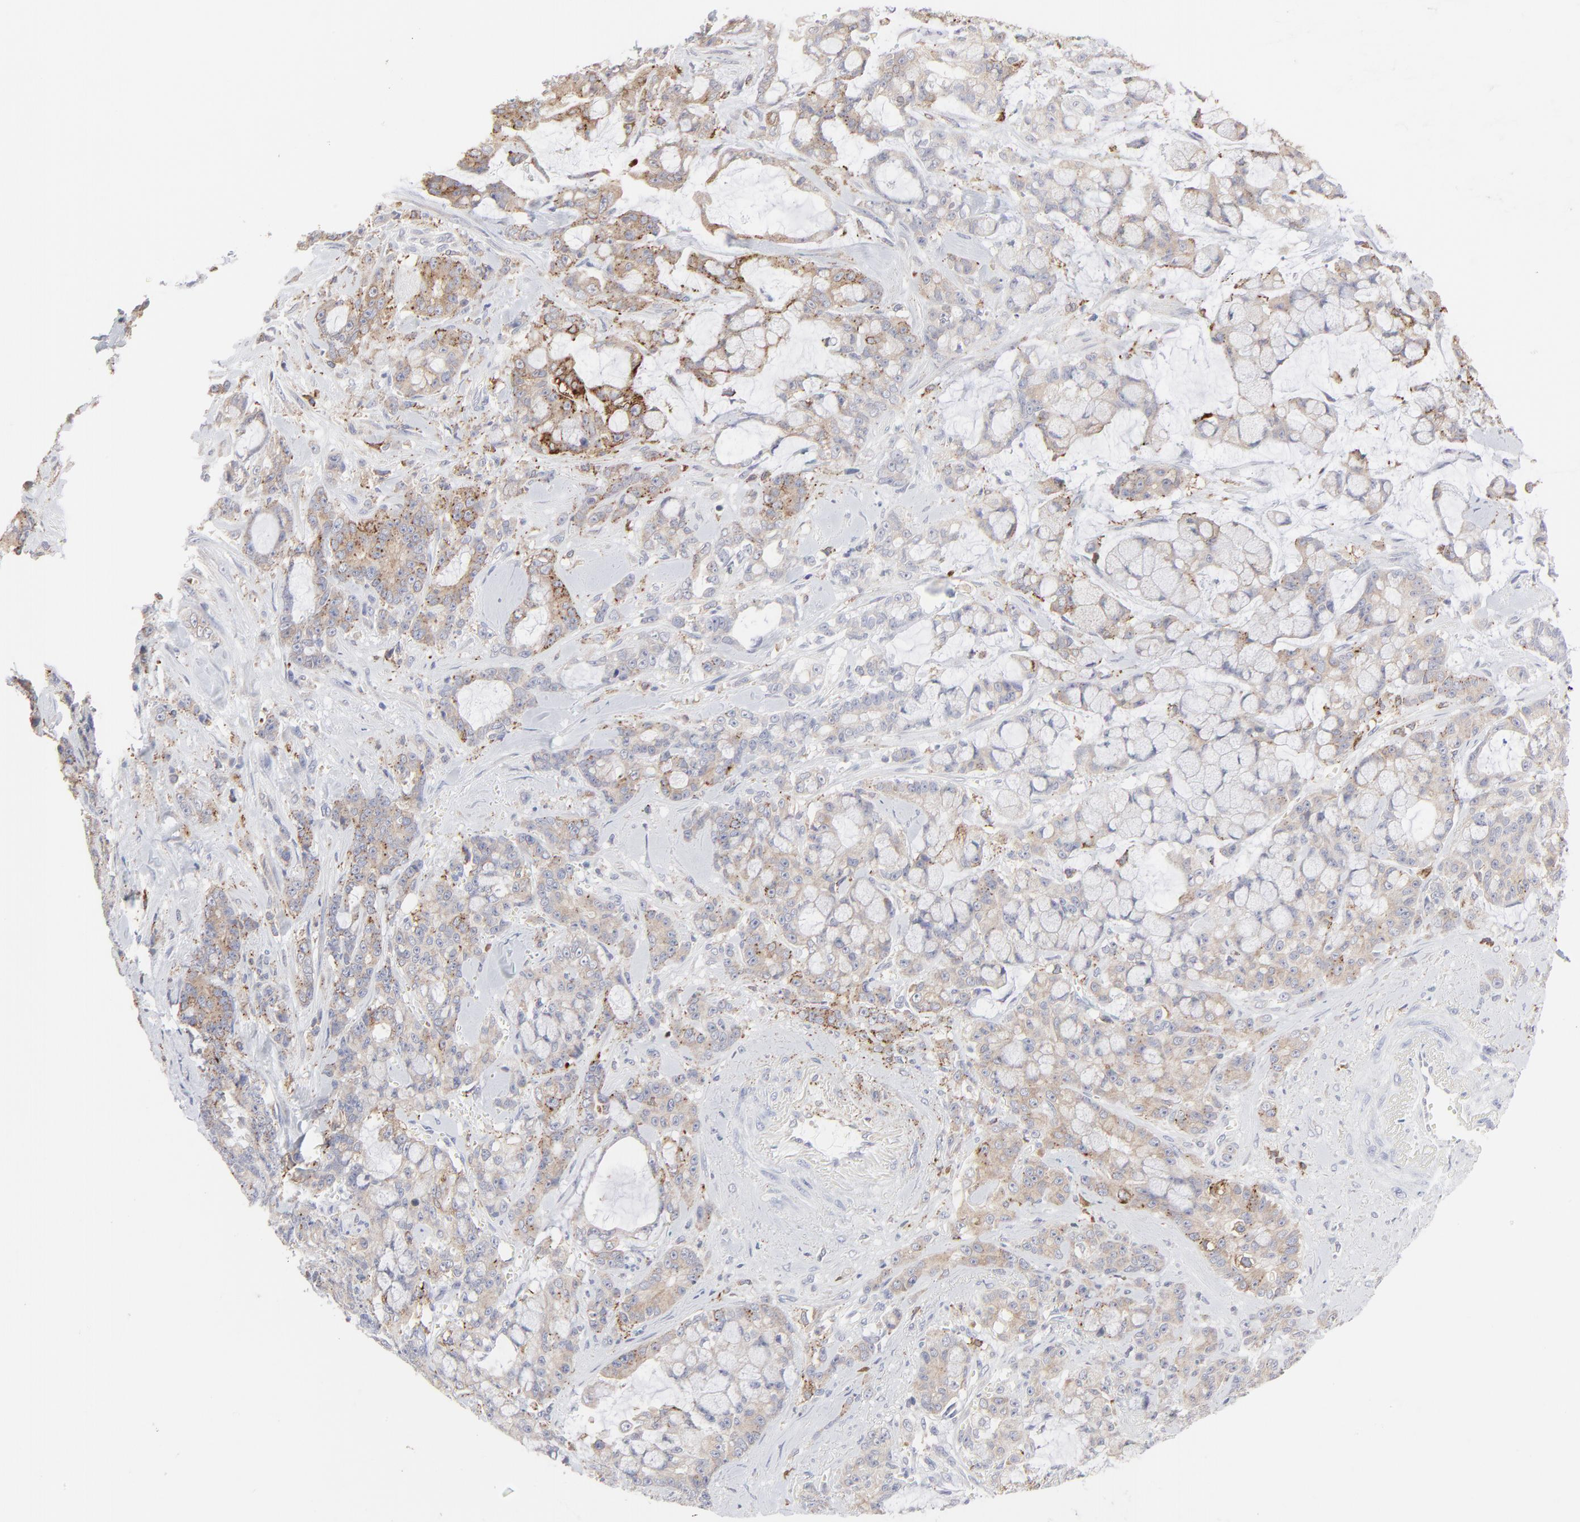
{"staining": {"intensity": "moderate", "quantity": "<25%", "location": "cytoplasmic/membranous"}, "tissue": "pancreatic cancer", "cell_type": "Tumor cells", "image_type": "cancer", "snomed": [{"axis": "morphology", "description": "Adenocarcinoma, NOS"}, {"axis": "topography", "description": "Pancreas"}], "caption": "Protein expression analysis of human adenocarcinoma (pancreatic) reveals moderate cytoplasmic/membranous positivity in about <25% of tumor cells.", "gene": "TRIM22", "patient": {"sex": "female", "age": 73}}